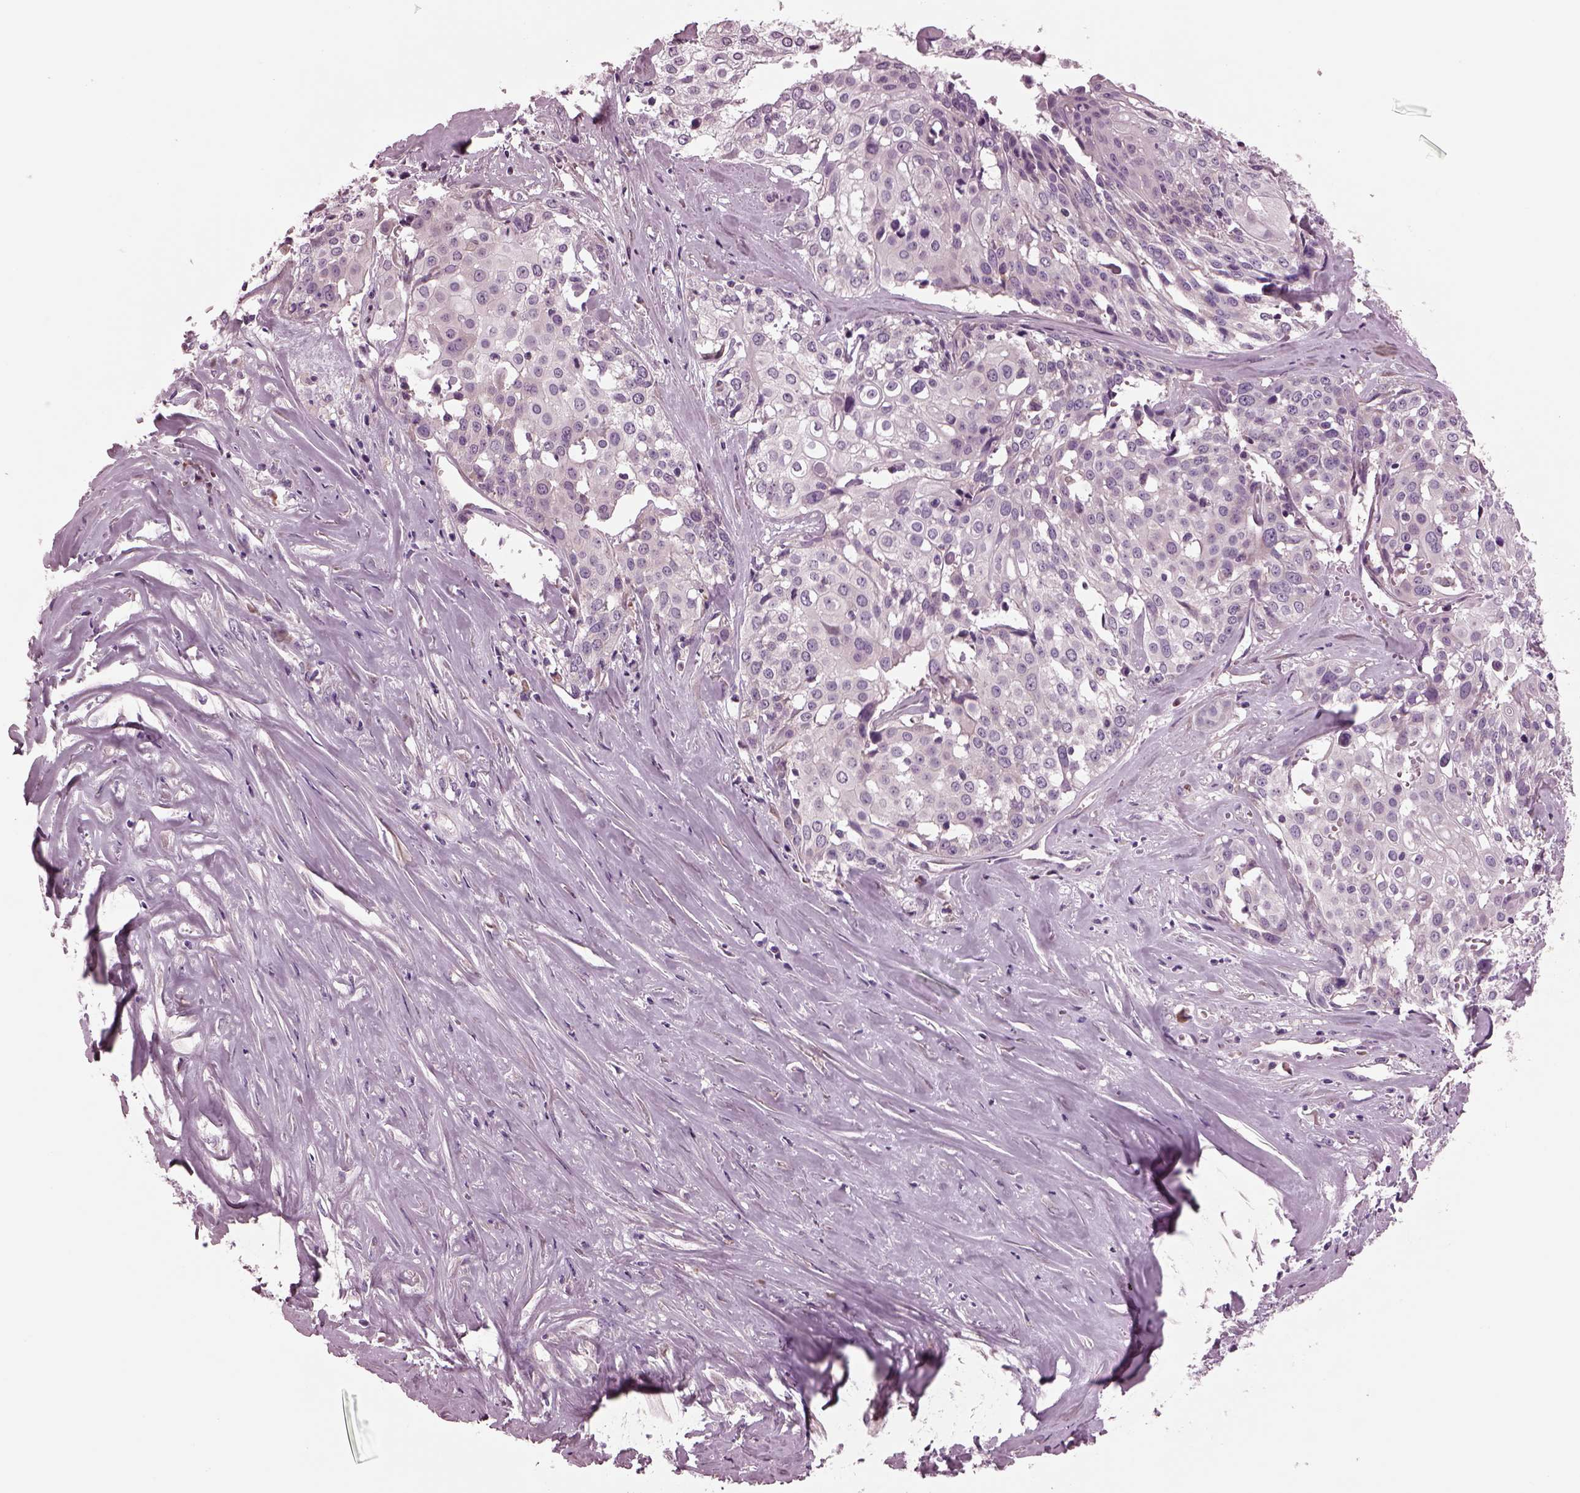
{"staining": {"intensity": "negative", "quantity": "none", "location": "none"}, "tissue": "cervical cancer", "cell_type": "Tumor cells", "image_type": "cancer", "snomed": [{"axis": "morphology", "description": "Squamous cell carcinoma, NOS"}, {"axis": "topography", "description": "Cervix"}], "caption": "Protein analysis of cervical squamous cell carcinoma exhibits no significant expression in tumor cells.", "gene": "AP4M1", "patient": {"sex": "female", "age": 39}}